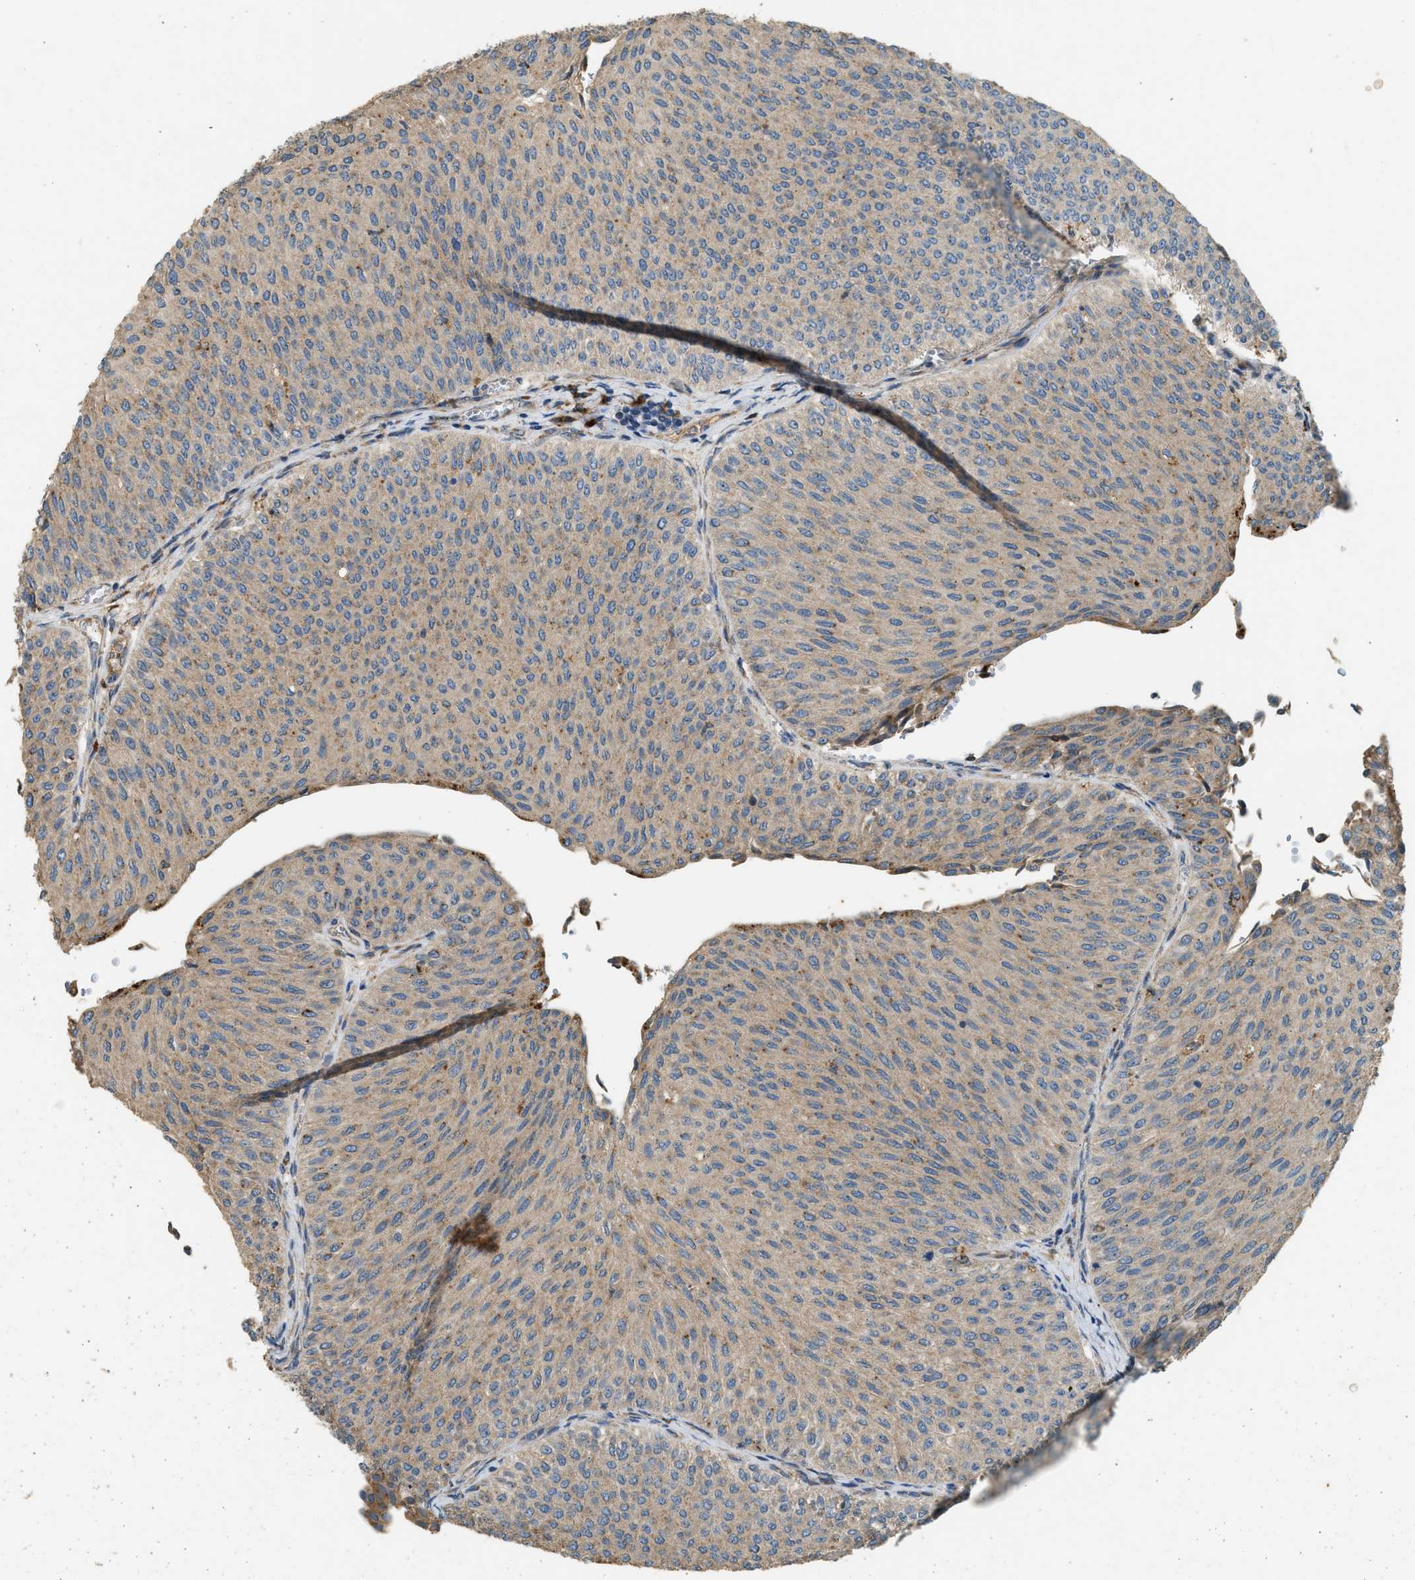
{"staining": {"intensity": "weak", "quantity": ">75%", "location": "cytoplasmic/membranous"}, "tissue": "urothelial cancer", "cell_type": "Tumor cells", "image_type": "cancer", "snomed": [{"axis": "morphology", "description": "Urothelial carcinoma, Low grade"}, {"axis": "topography", "description": "Urinary bladder"}], "caption": "This is a micrograph of IHC staining of urothelial carcinoma (low-grade), which shows weak expression in the cytoplasmic/membranous of tumor cells.", "gene": "CTSB", "patient": {"sex": "male", "age": 78}}